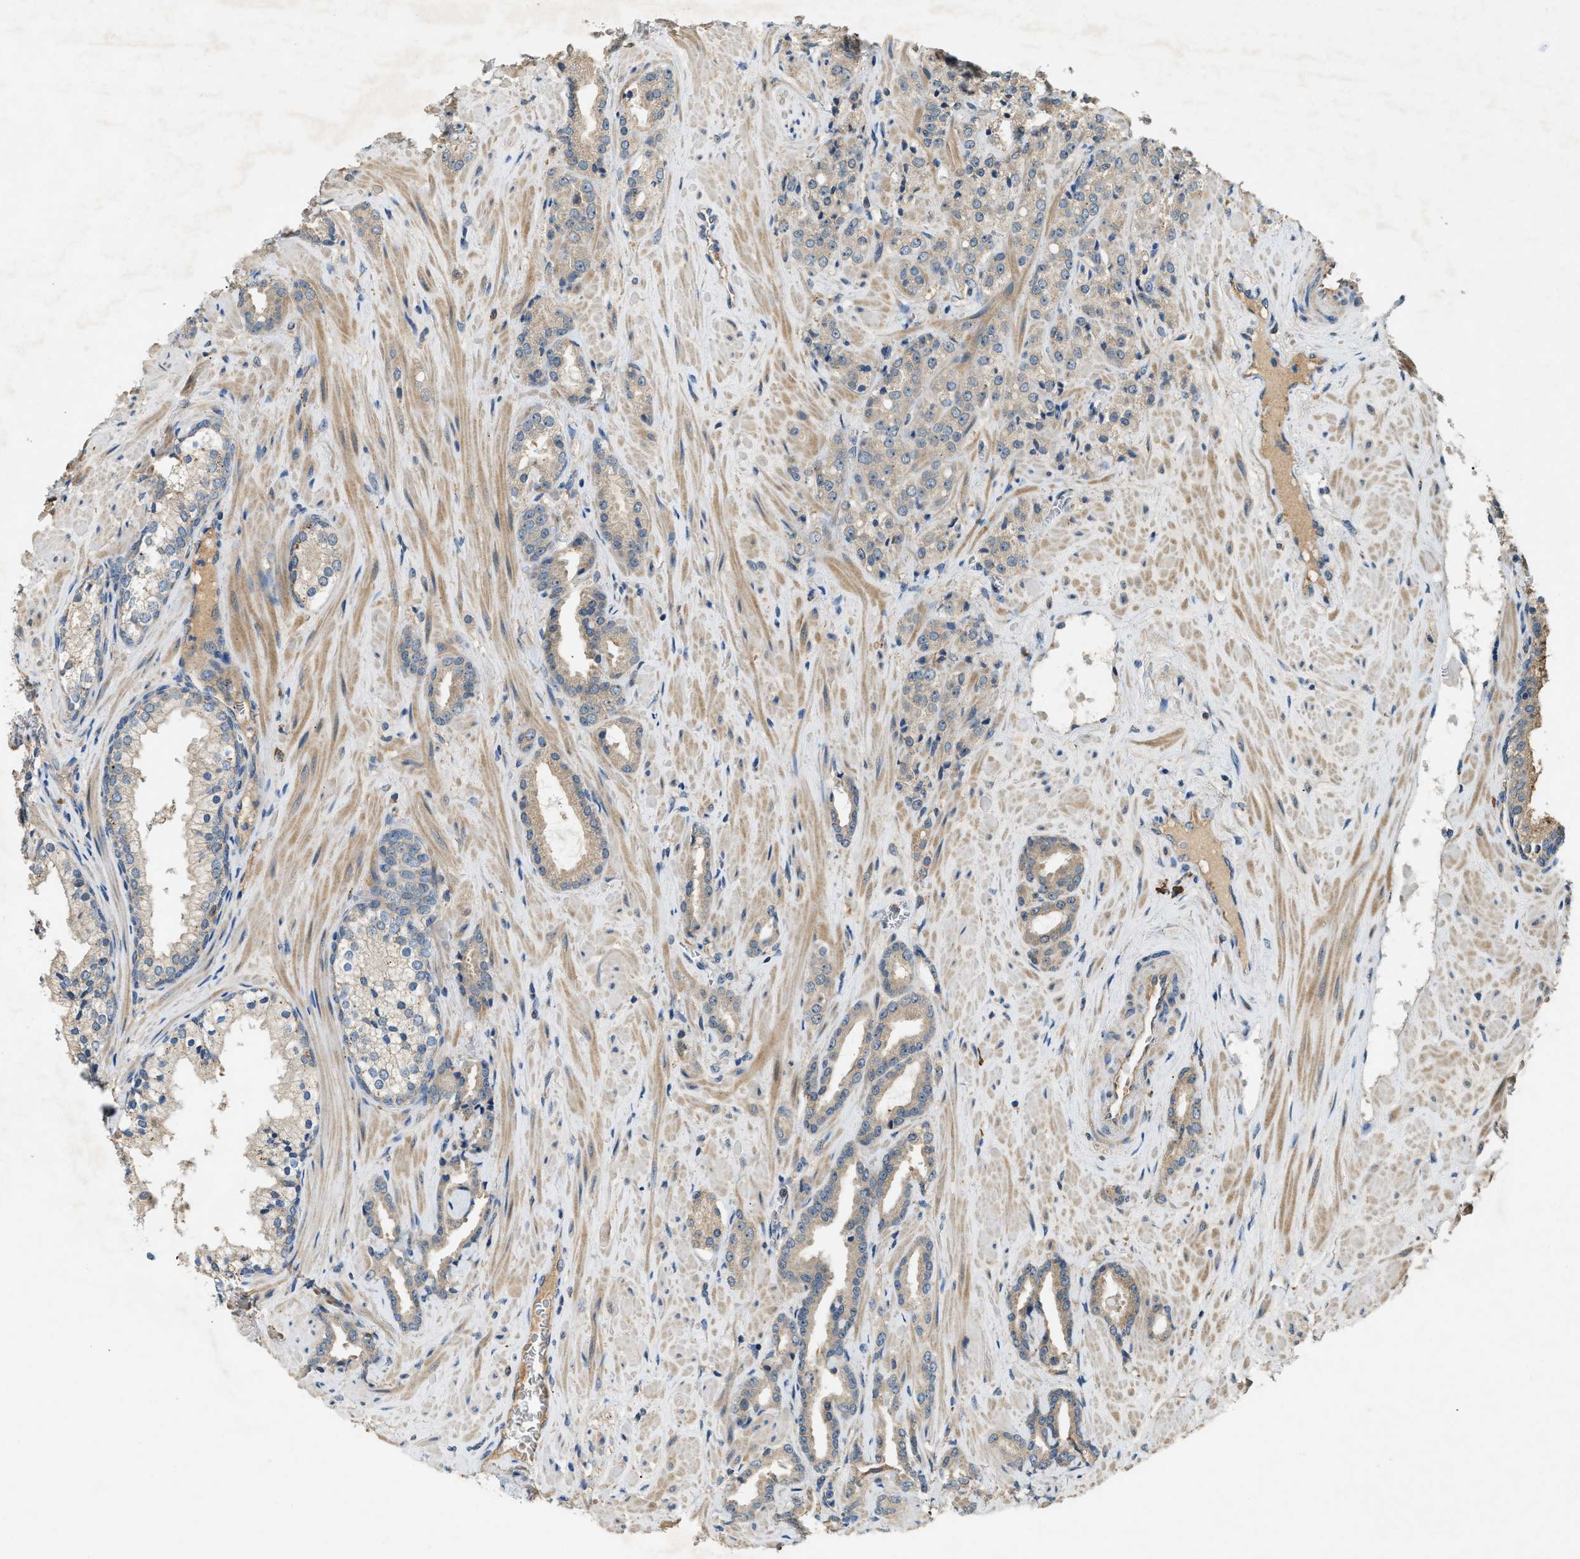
{"staining": {"intensity": "weak", "quantity": ">75%", "location": "cytoplasmic/membranous"}, "tissue": "prostate cancer", "cell_type": "Tumor cells", "image_type": "cancer", "snomed": [{"axis": "morphology", "description": "Adenocarcinoma, High grade"}, {"axis": "topography", "description": "Prostate"}], "caption": "Tumor cells reveal low levels of weak cytoplasmic/membranous positivity in approximately >75% of cells in prostate cancer (adenocarcinoma (high-grade)). (DAB = brown stain, brightfield microscopy at high magnification).", "gene": "CFLAR", "patient": {"sex": "male", "age": 64}}